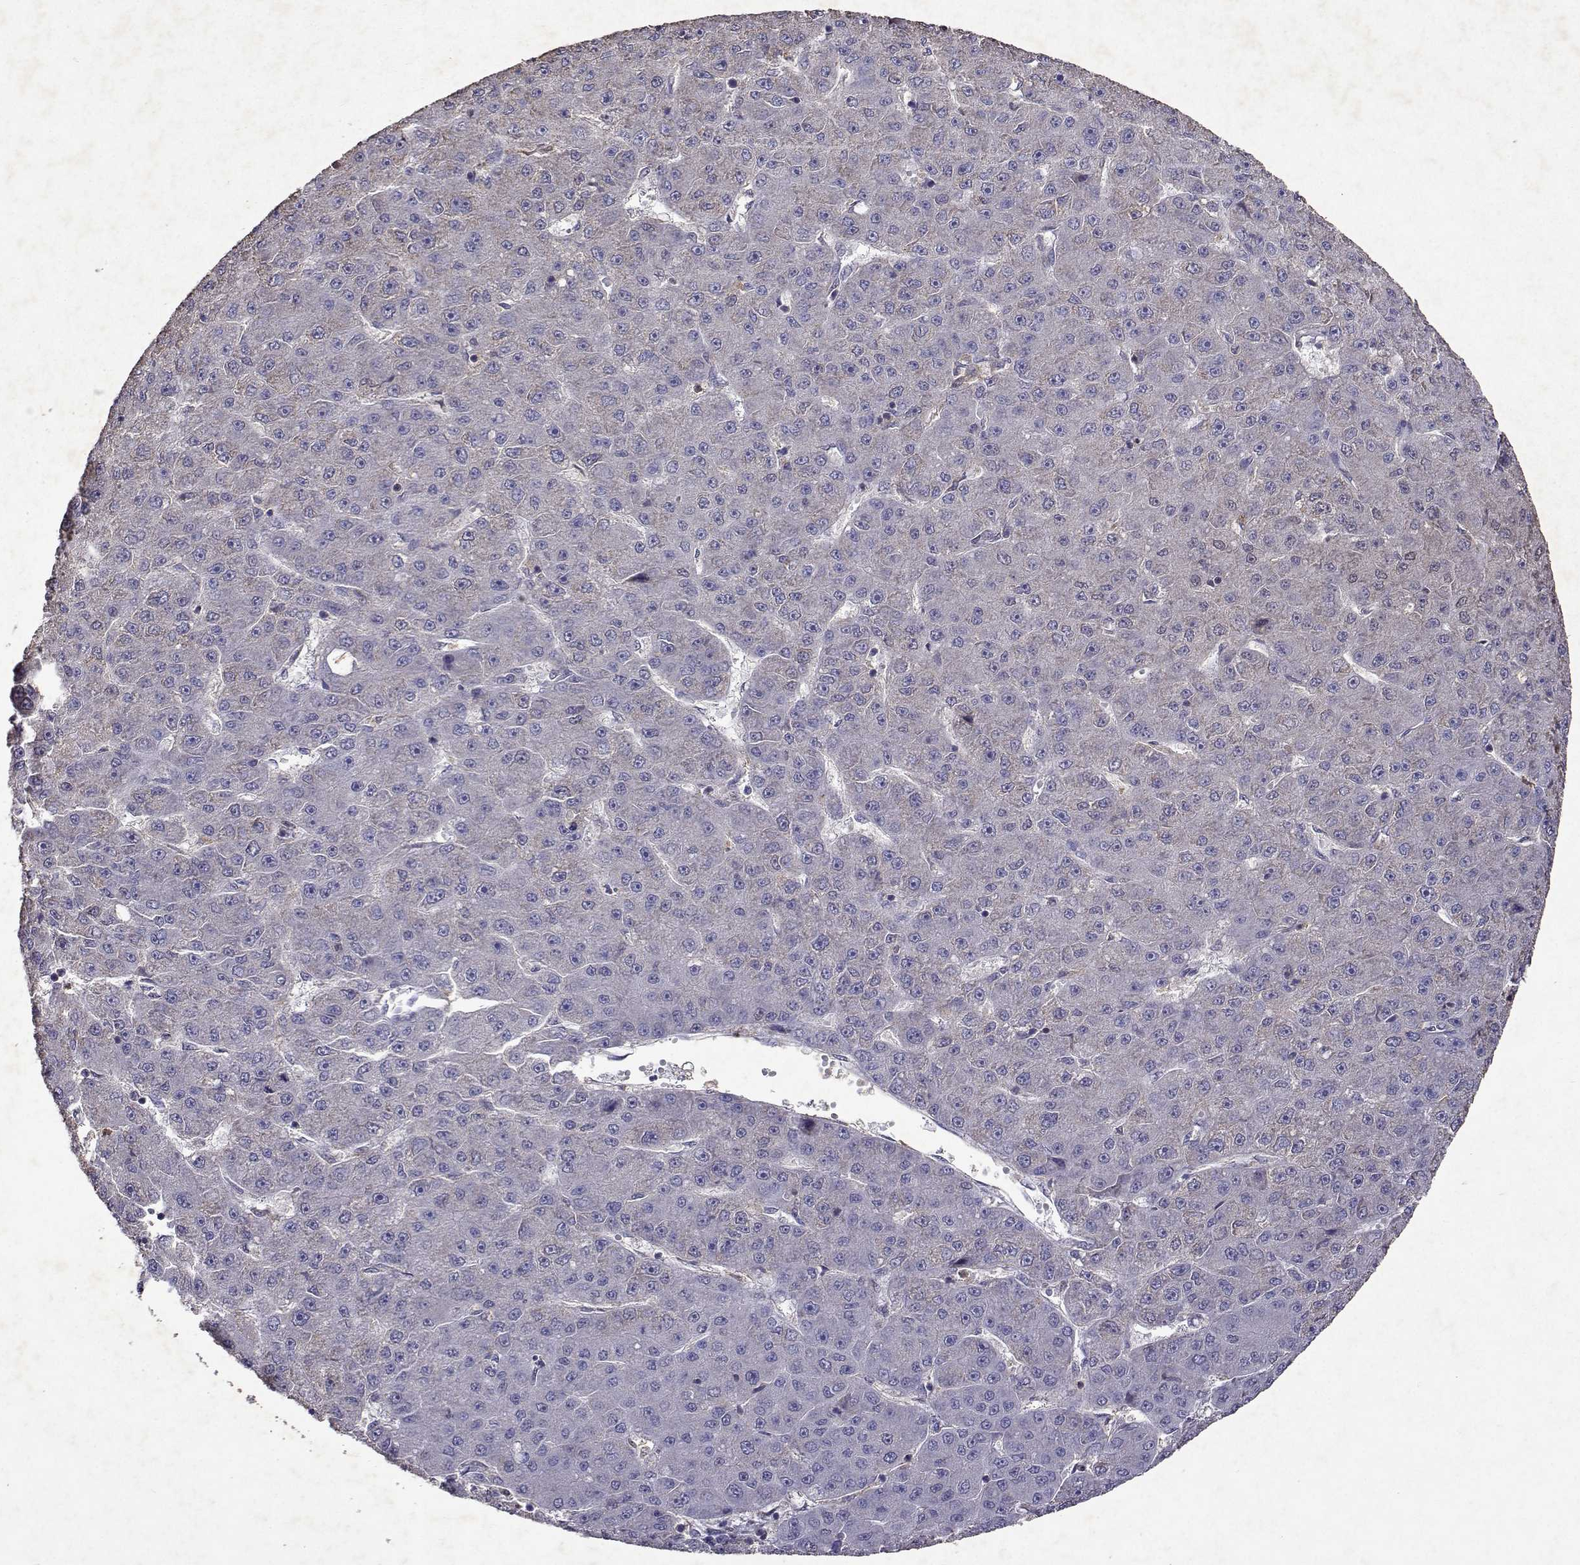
{"staining": {"intensity": "negative", "quantity": "none", "location": "none"}, "tissue": "liver cancer", "cell_type": "Tumor cells", "image_type": "cancer", "snomed": [{"axis": "morphology", "description": "Carcinoma, Hepatocellular, NOS"}, {"axis": "topography", "description": "Liver"}], "caption": "Immunohistochemistry of human hepatocellular carcinoma (liver) demonstrates no positivity in tumor cells.", "gene": "APAF1", "patient": {"sex": "male", "age": 67}}